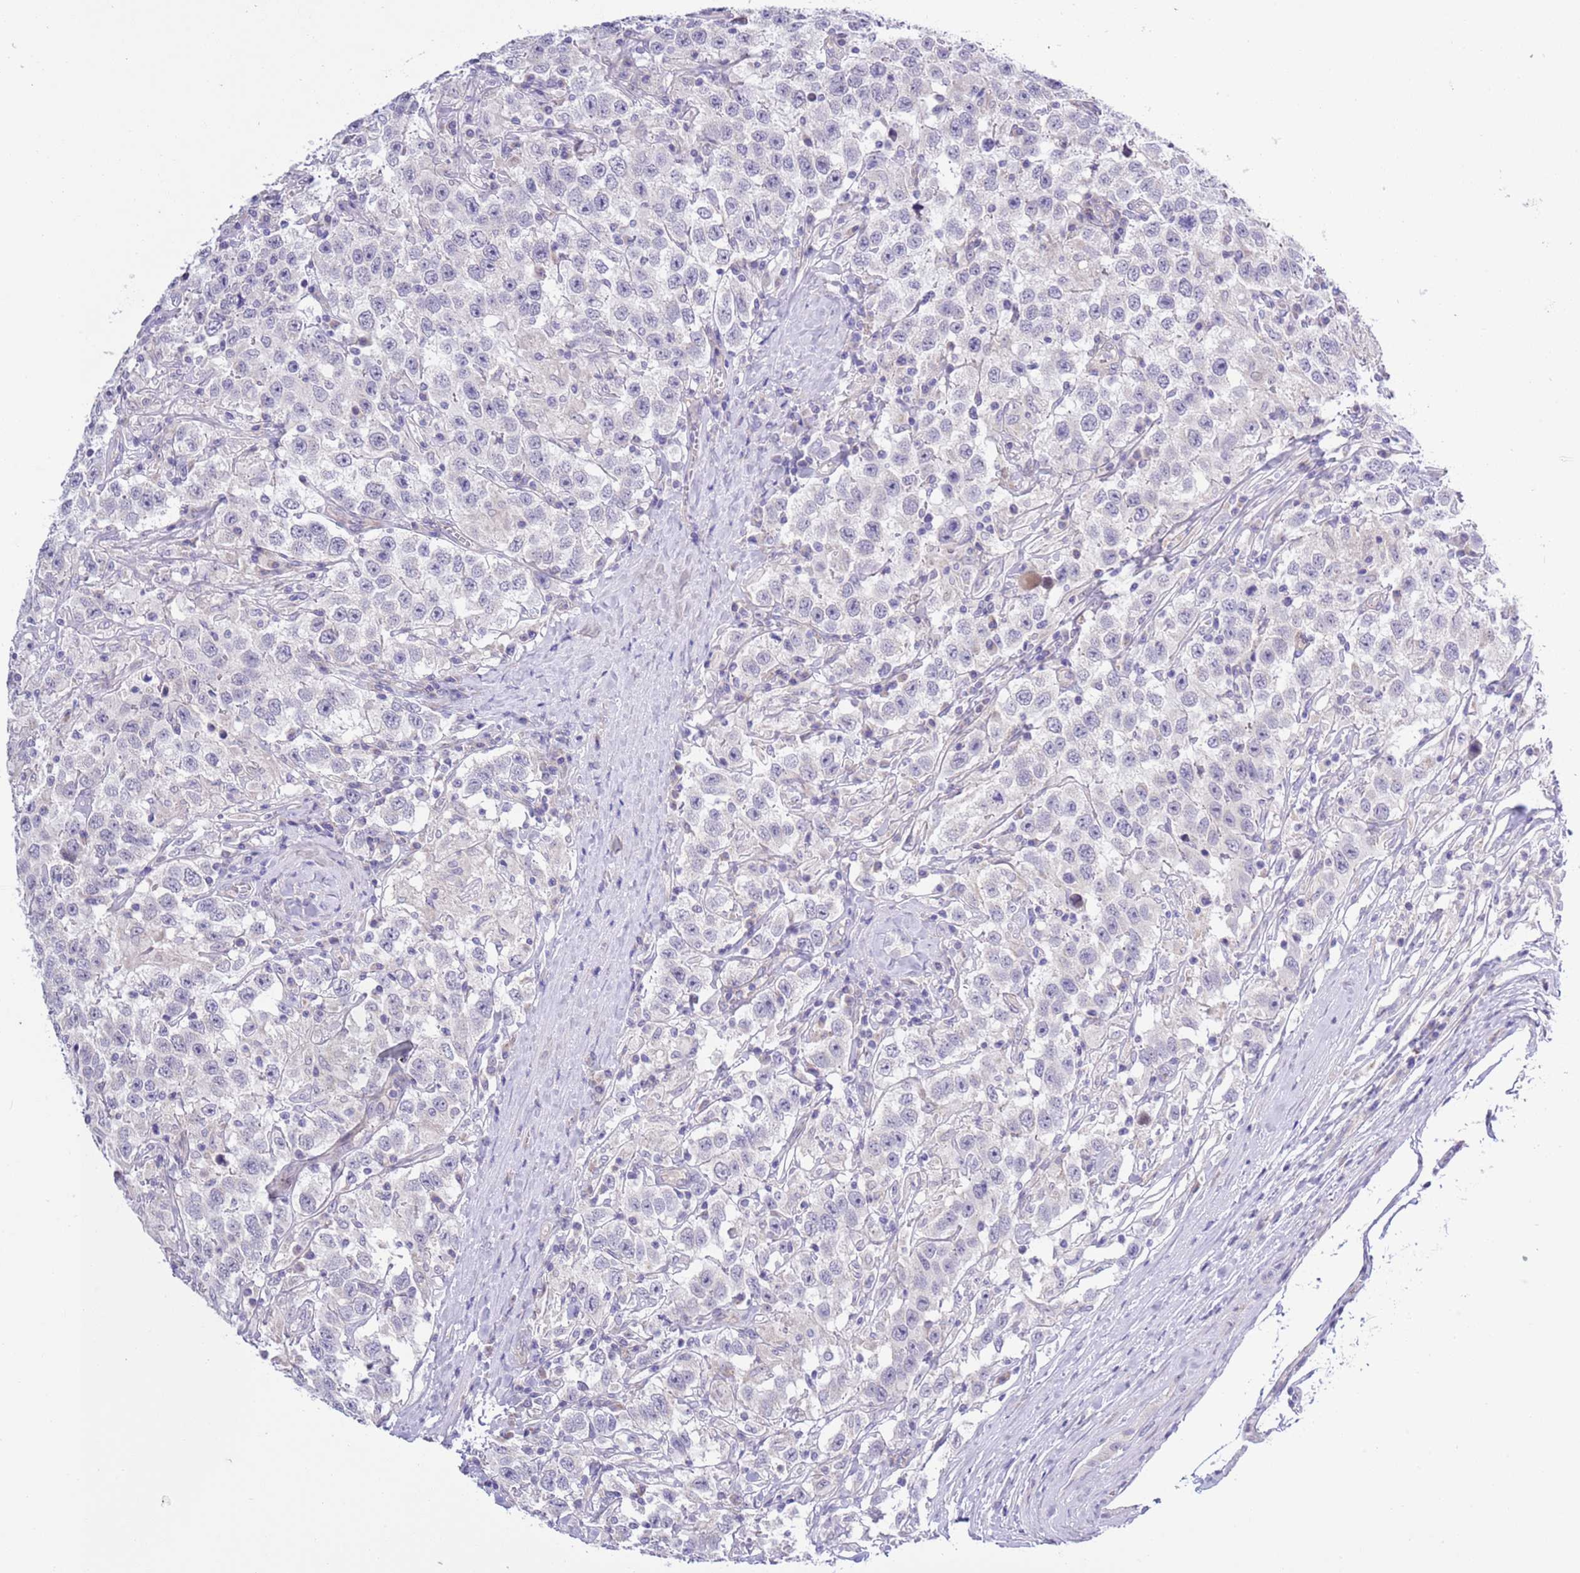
{"staining": {"intensity": "negative", "quantity": "none", "location": "none"}, "tissue": "testis cancer", "cell_type": "Tumor cells", "image_type": "cancer", "snomed": [{"axis": "morphology", "description": "Seminoma, NOS"}, {"axis": "topography", "description": "Testis"}], "caption": "This is an immunohistochemistry histopathology image of human seminoma (testis). There is no staining in tumor cells.", "gene": "NET1", "patient": {"sex": "male", "age": 41}}